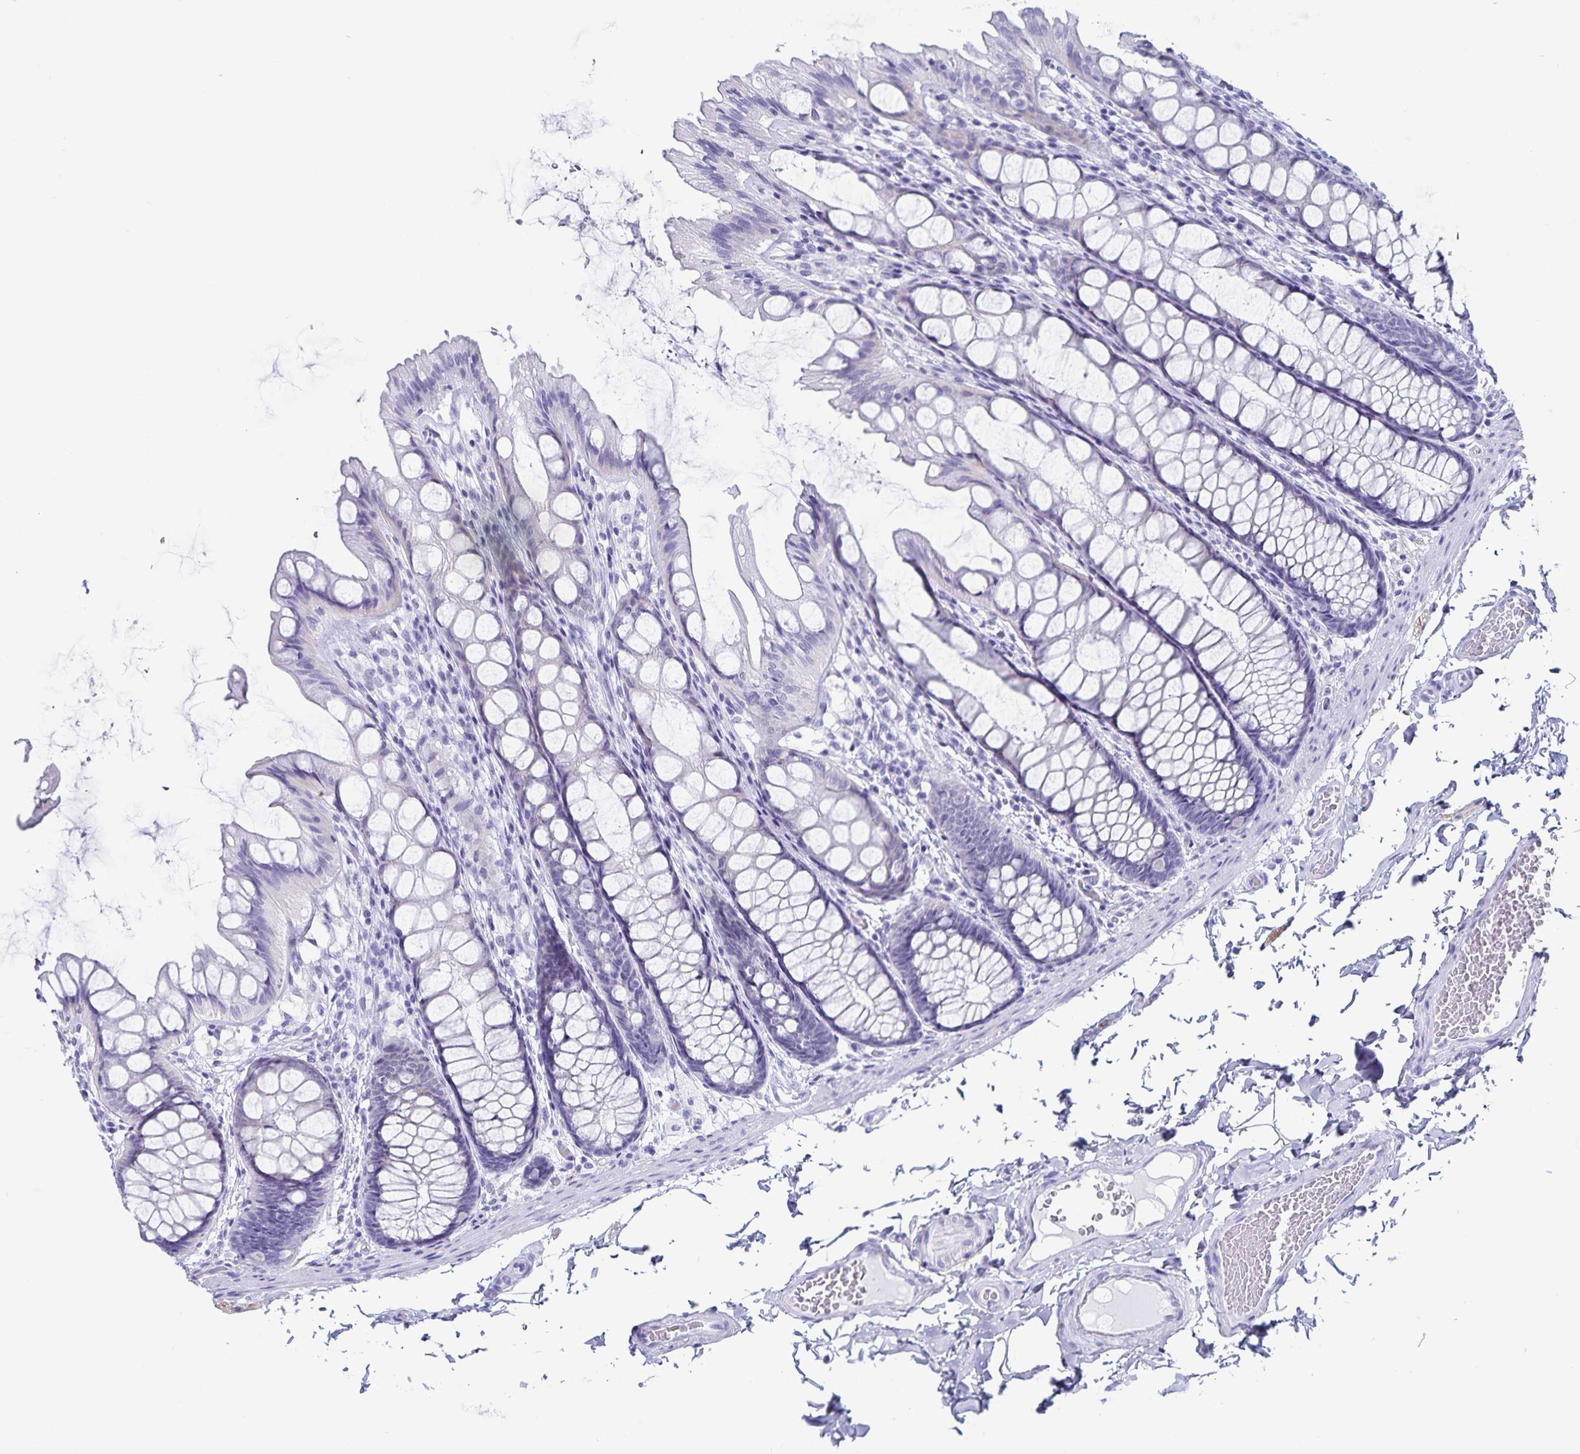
{"staining": {"intensity": "negative", "quantity": "none", "location": "none"}, "tissue": "colon", "cell_type": "Endothelial cells", "image_type": "normal", "snomed": [{"axis": "morphology", "description": "Normal tissue, NOS"}, {"axis": "topography", "description": "Colon"}], "caption": "DAB immunohistochemical staining of unremarkable human colon demonstrates no significant positivity in endothelial cells. (DAB immunohistochemistry (IHC) with hematoxylin counter stain).", "gene": "C19orf73", "patient": {"sex": "male", "age": 47}}